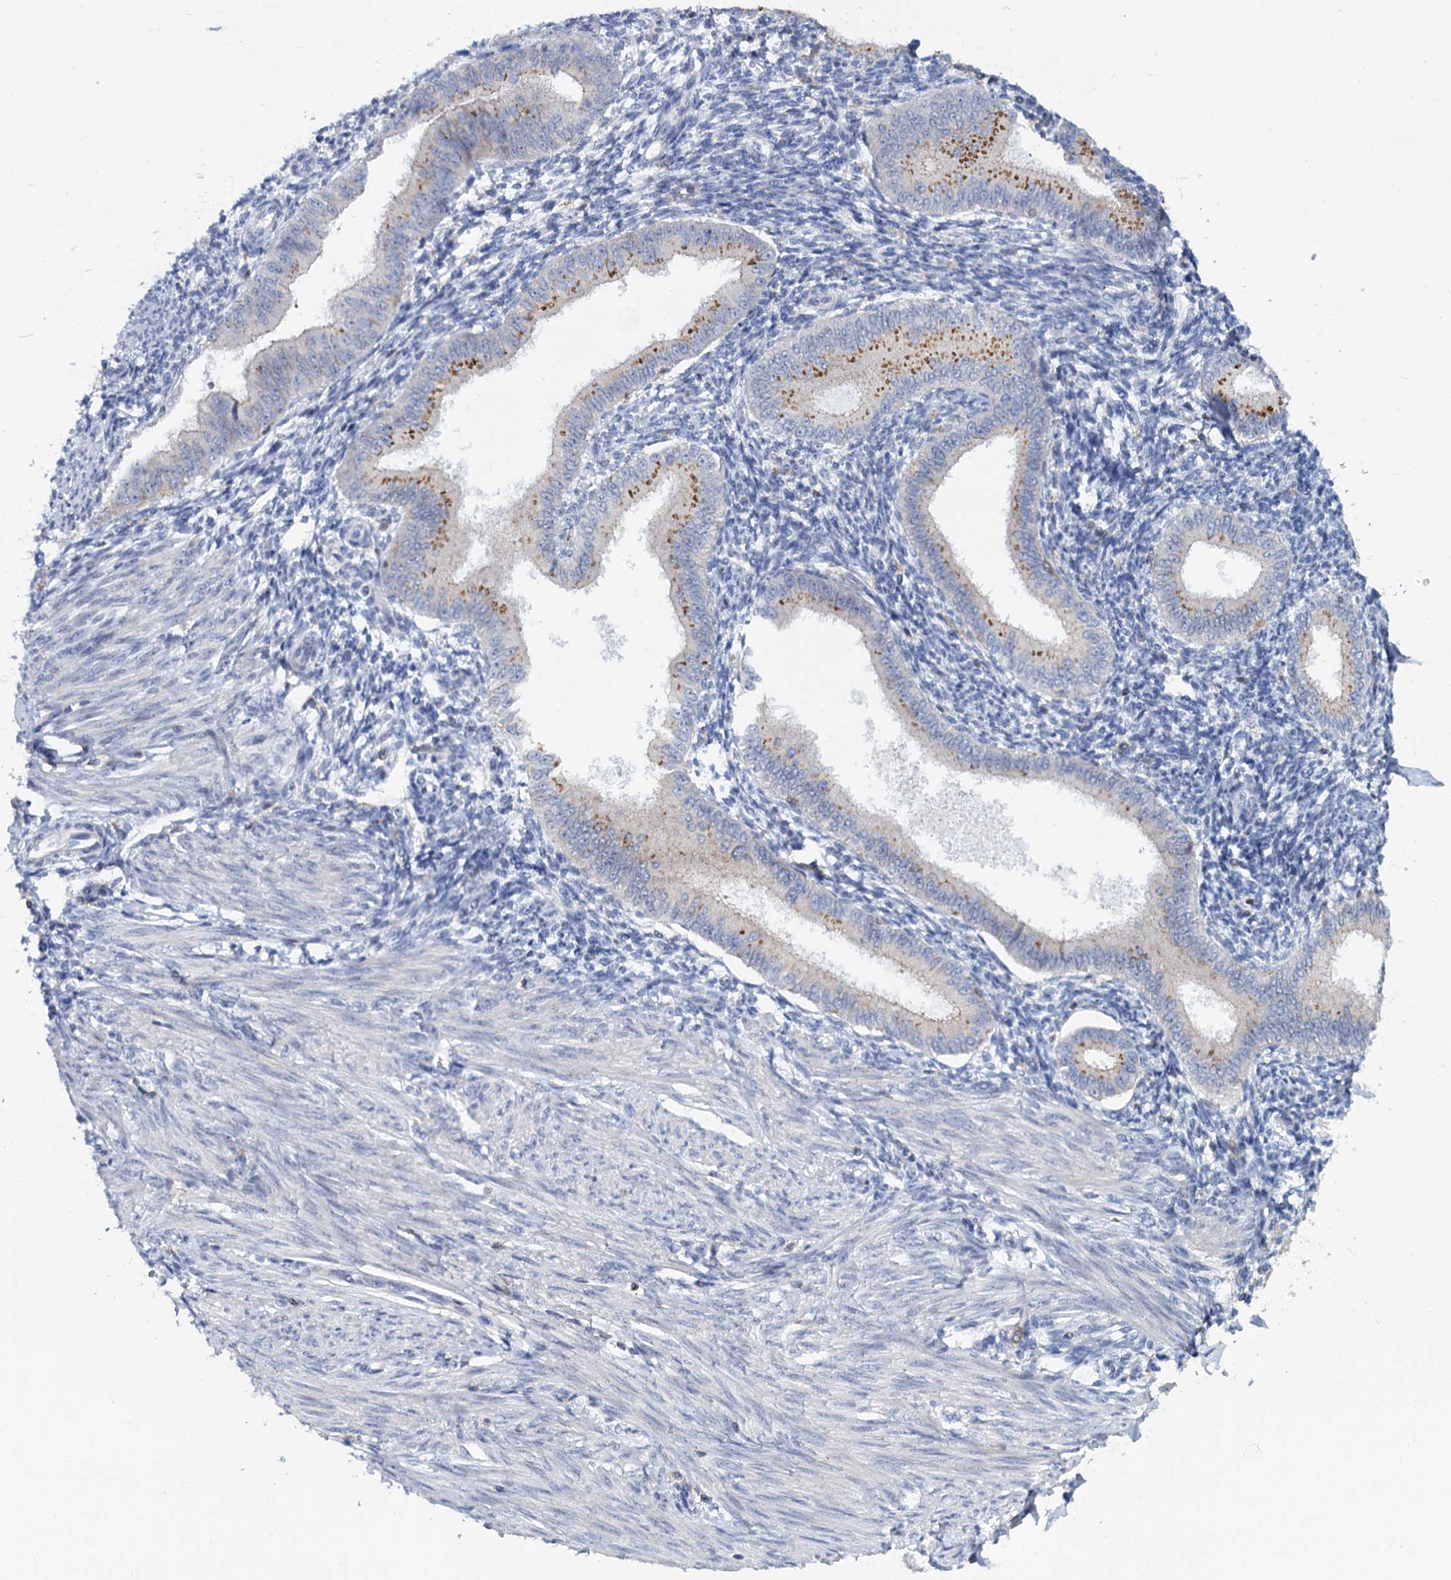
{"staining": {"intensity": "weak", "quantity": "<25%", "location": "cytoplasmic/membranous"}, "tissue": "endometrium", "cell_type": "Cells in endometrial stroma", "image_type": "normal", "snomed": [{"axis": "morphology", "description": "Normal tissue, NOS"}, {"axis": "topography", "description": "Uterus"}, {"axis": "topography", "description": "Endometrium"}], "caption": "Immunohistochemical staining of benign endometrium displays no significant expression in cells in endometrial stroma.", "gene": "LRCH4", "patient": {"sex": "female", "age": 48}}